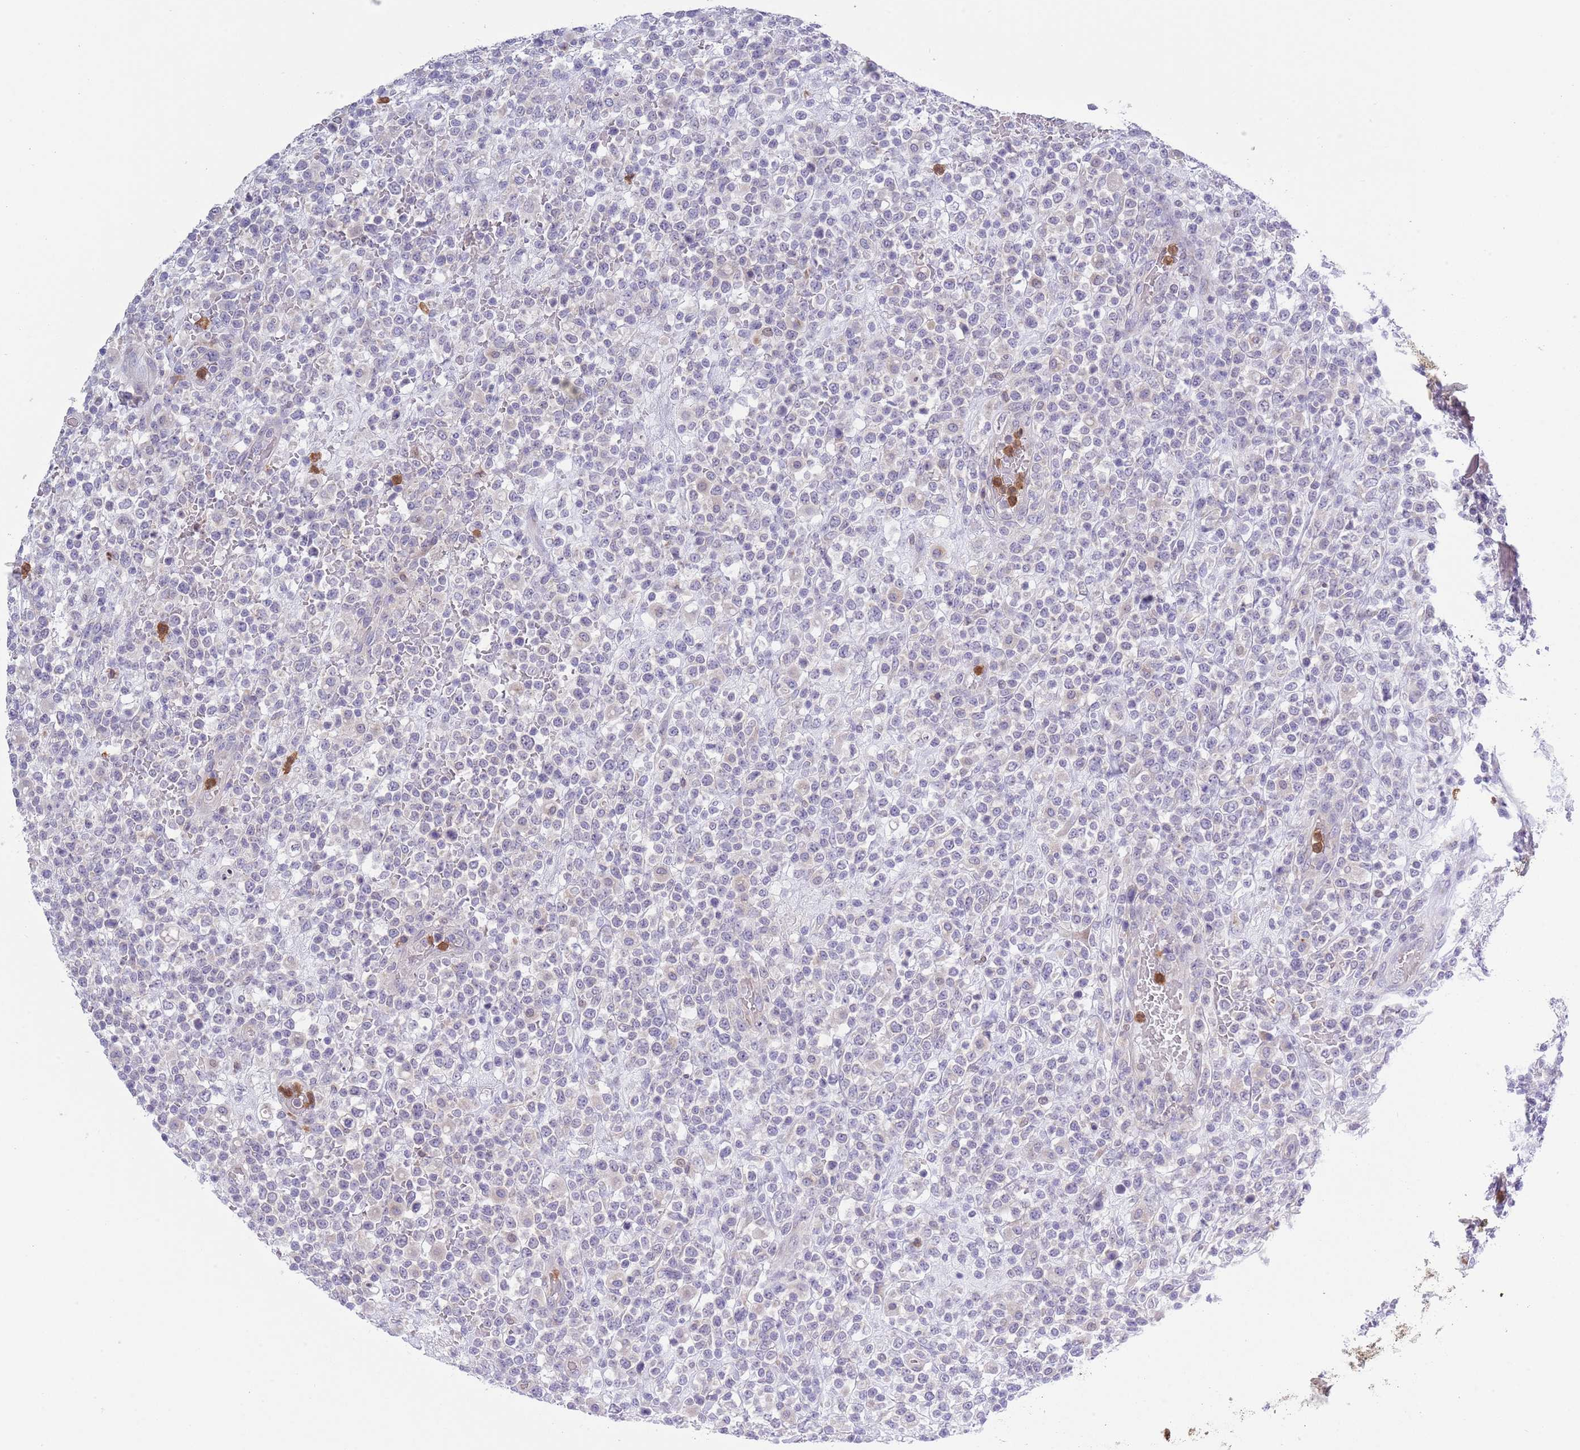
{"staining": {"intensity": "negative", "quantity": "none", "location": "none"}, "tissue": "lymphoma", "cell_type": "Tumor cells", "image_type": "cancer", "snomed": [{"axis": "morphology", "description": "Malignant lymphoma, non-Hodgkin's type, High grade"}, {"axis": "topography", "description": "Colon"}], "caption": "Tumor cells show no significant staining in lymphoma.", "gene": "ZFP2", "patient": {"sex": "female", "age": 53}}